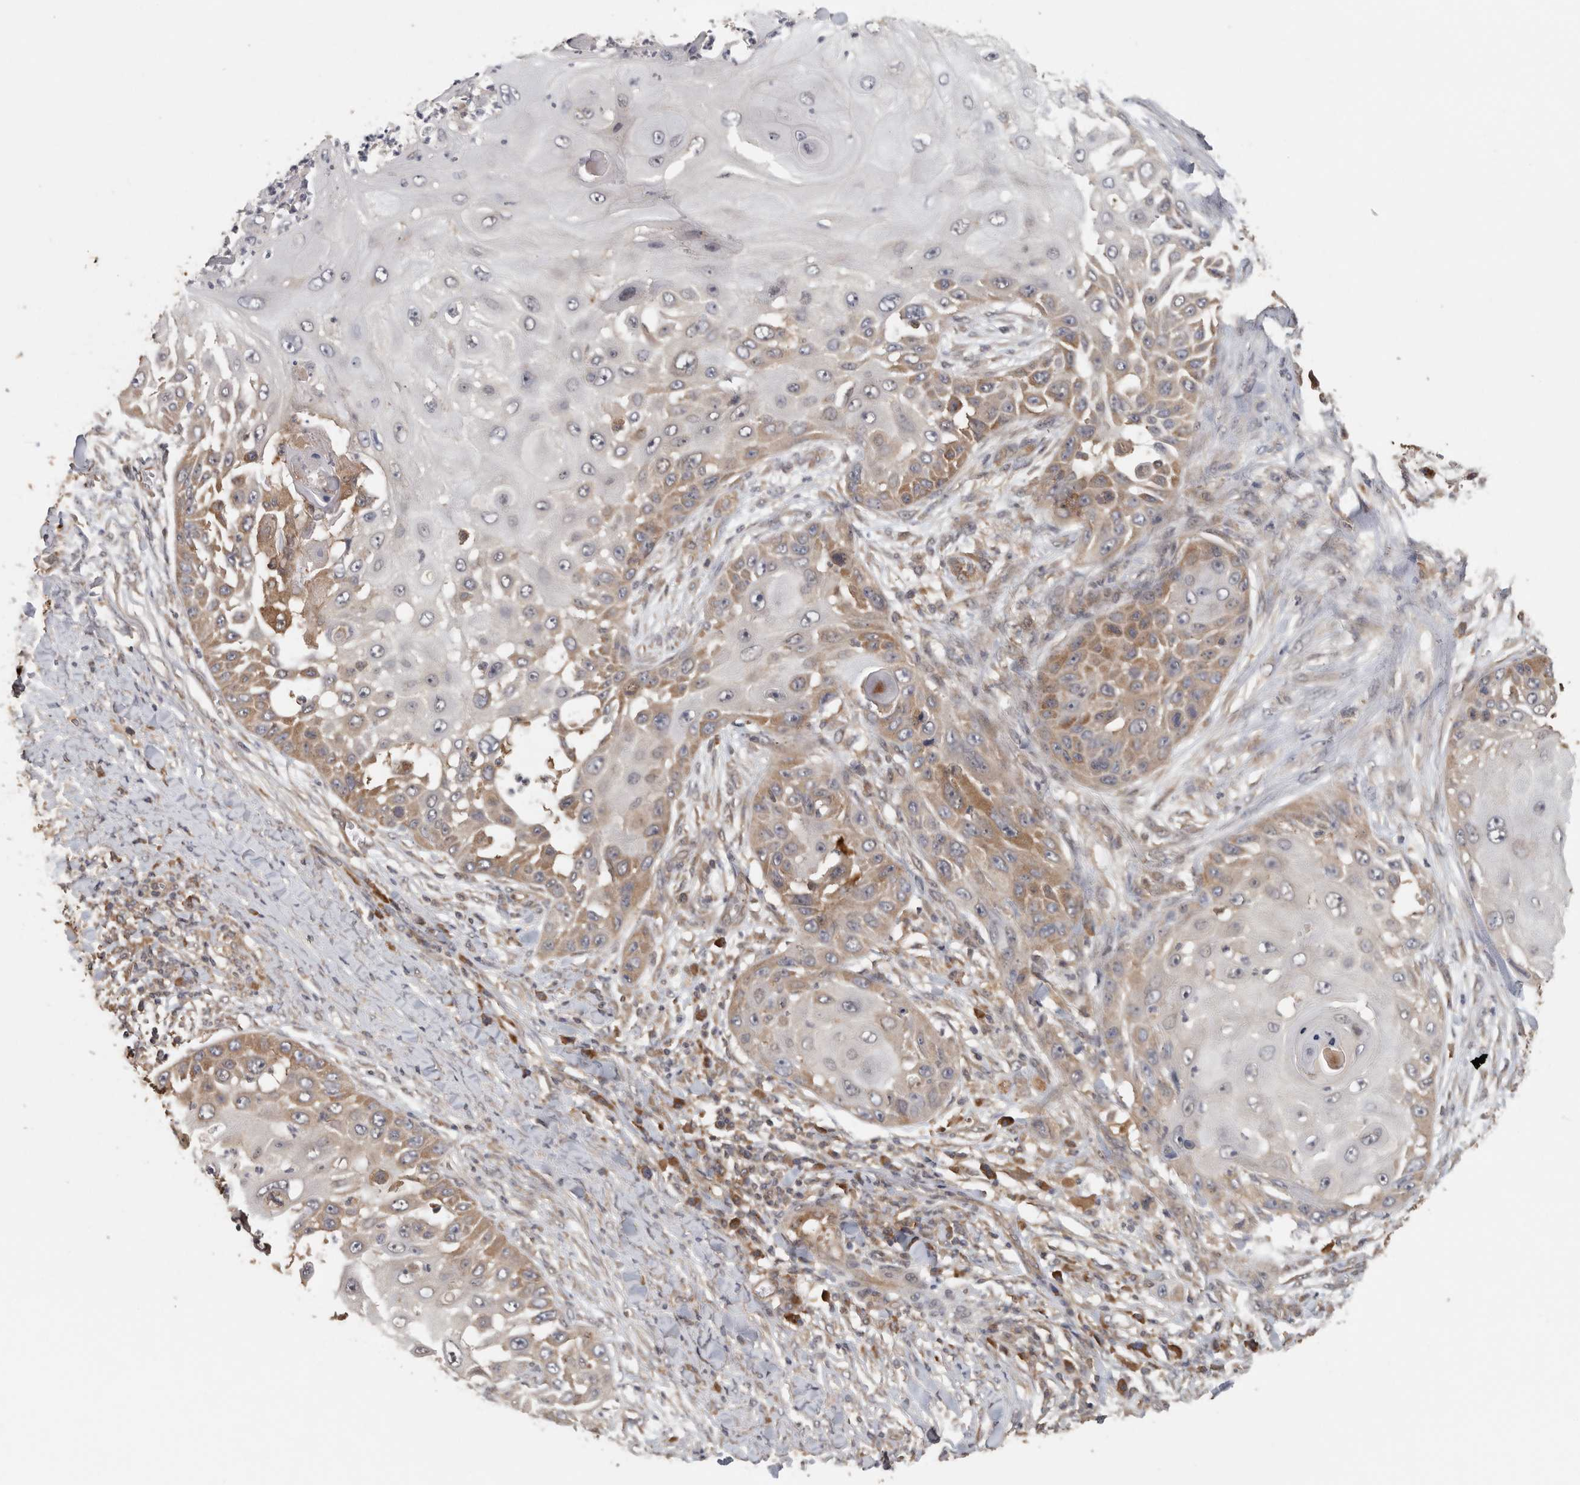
{"staining": {"intensity": "moderate", "quantity": "25%-75%", "location": "cytoplasmic/membranous"}, "tissue": "skin cancer", "cell_type": "Tumor cells", "image_type": "cancer", "snomed": [{"axis": "morphology", "description": "Squamous cell carcinoma, NOS"}, {"axis": "topography", "description": "Skin"}], "caption": "Squamous cell carcinoma (skin) stained for a protein displays moderate cytoplasmic/membranous positivity in tumor cells. (brown staining indicates protein expression, while blue staining denotes nuclei).", "gene": "CCT8", "patient": {"sex": "female", "age": 44}}